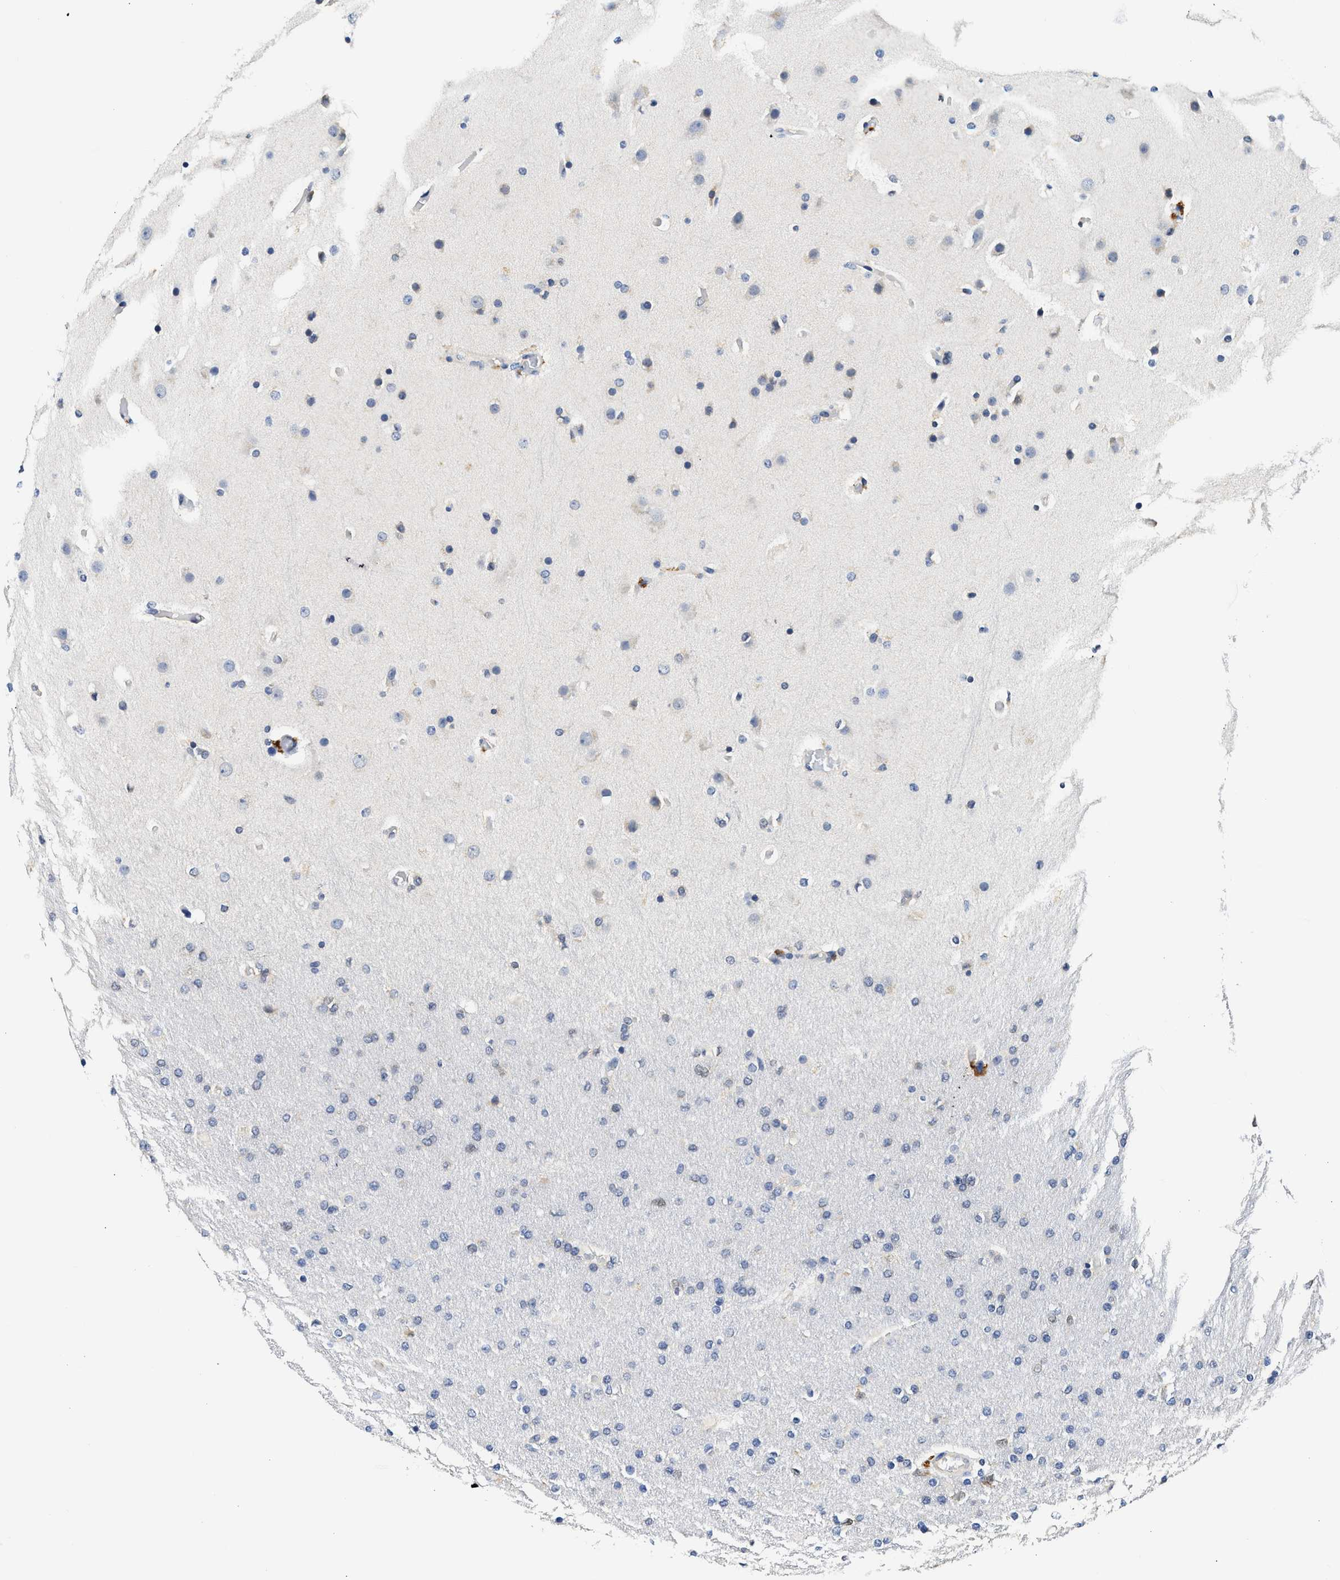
{"staining": {"intensity": "negative", "quantity": "none", "location": "none"}, "tissue": "glioma", "cell_type": "Tumor cells", "image_type": "cancer", "snomed": [{"axis": "morphology", "description": "Glioma, malignant, High grade"}, {"axis": "topography", "description": "Cerebral cortex"}], "caption": "Tumor cells are negative for protein expression in human malignant glioma (high-grade). Brightfield microscopy of immunohistochemistry stained with DAB (3,3'-diaminobenzidine) (brown) and hematoxylin (blue), captured at high magnification.", "gene": "XPO5", "patient": {"sex": "female", "age": 36}}